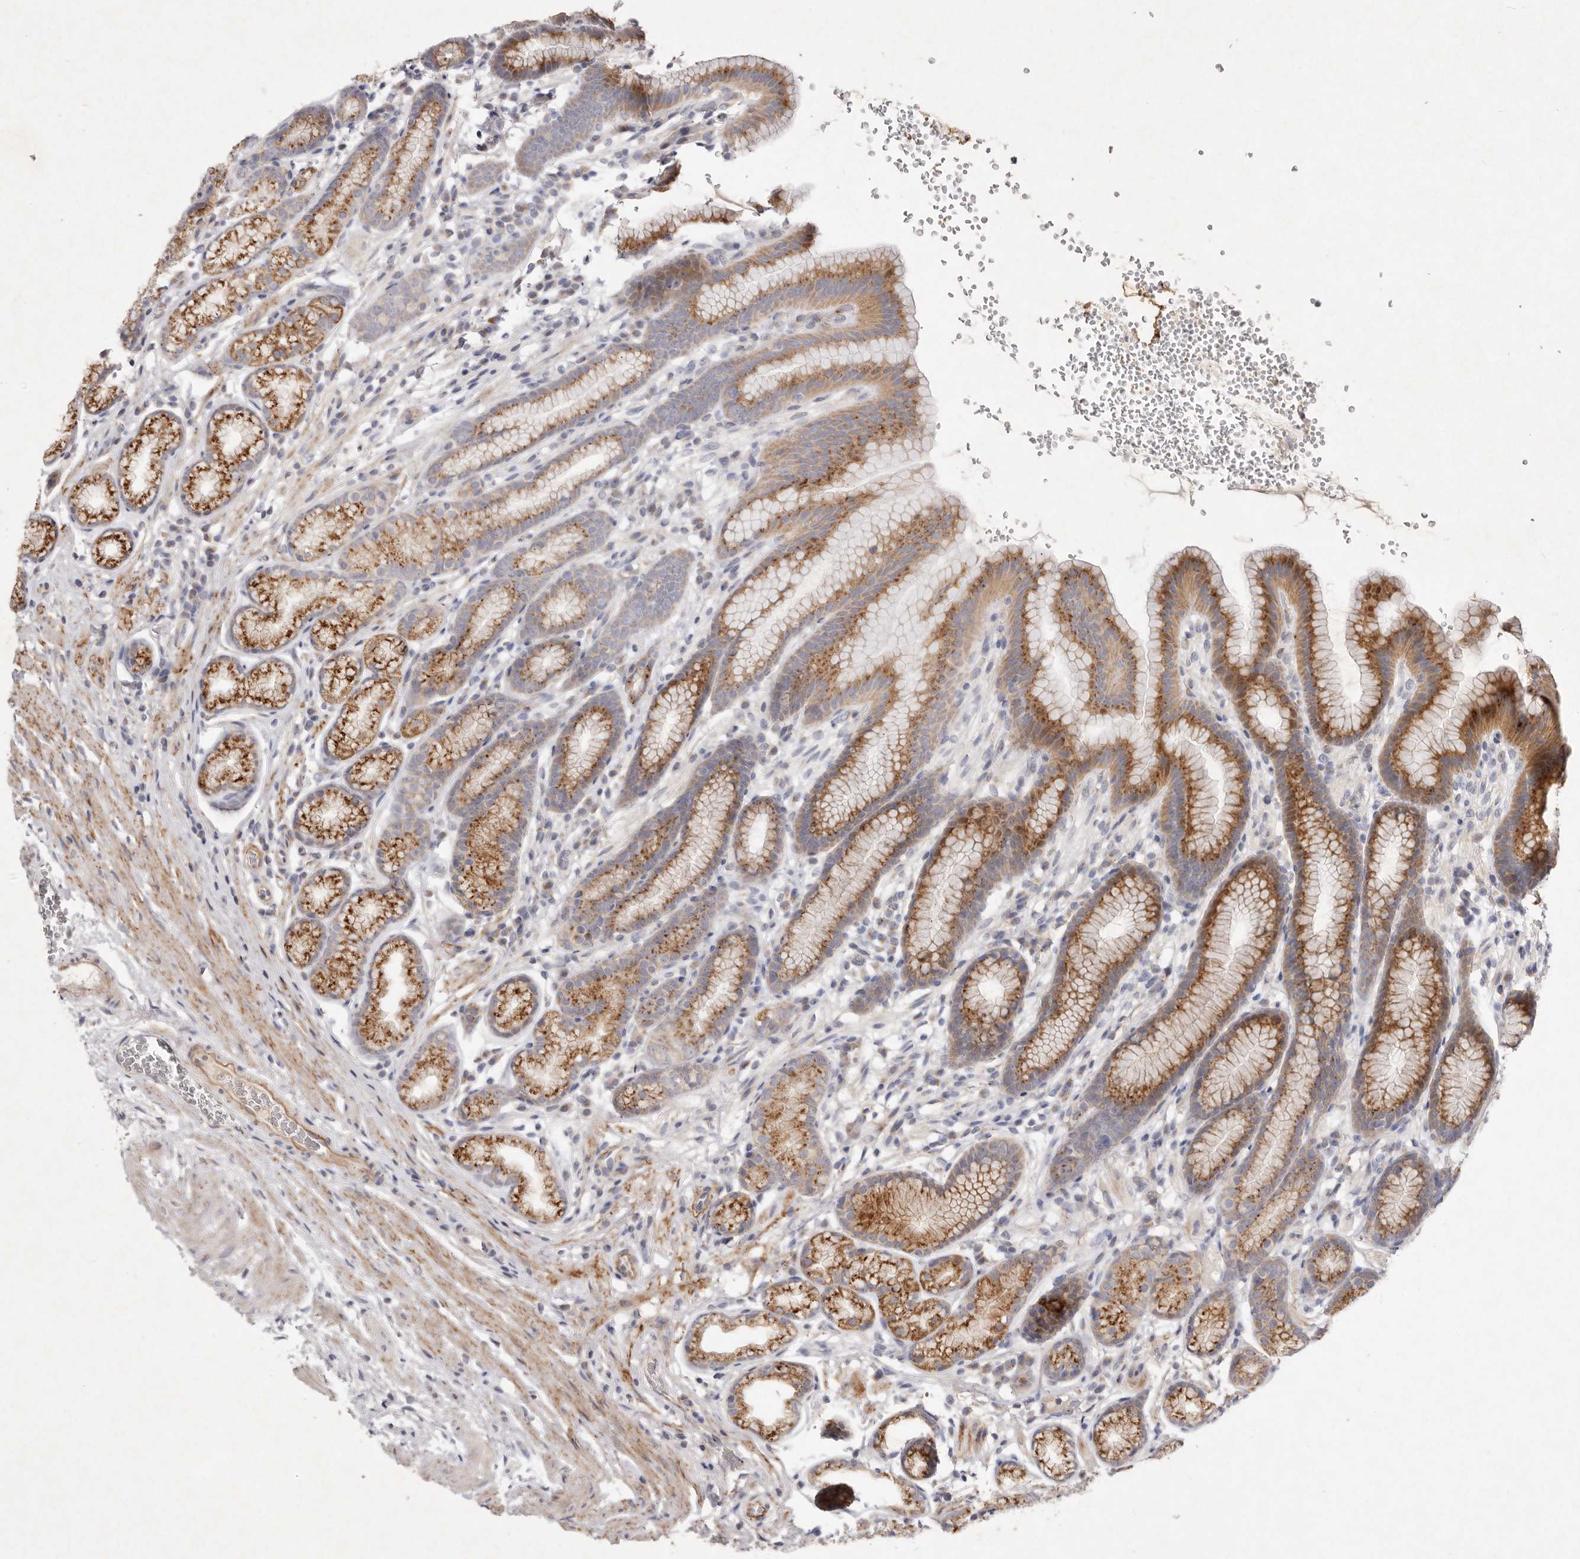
{"staining": {"intensity": "strong", "quantity": ">75%", "location": "cytoplasmic/membranous"}, "tissue": "stomach", "cell_type": "Glandular cells", "image_type": "normal", "snomed": [{"axis": "morphology", "description": "Normal tissue, NOS"}, {"axis": "topography", "description": "Stomach"}], "caption": "Stomach stained with DAB IHC displays high levels of strong cytoplasmic/membranous staining in approximately >75% of glandular cells.", "gene": "USP24", "patient": {"sex": "male", "age": 42}}